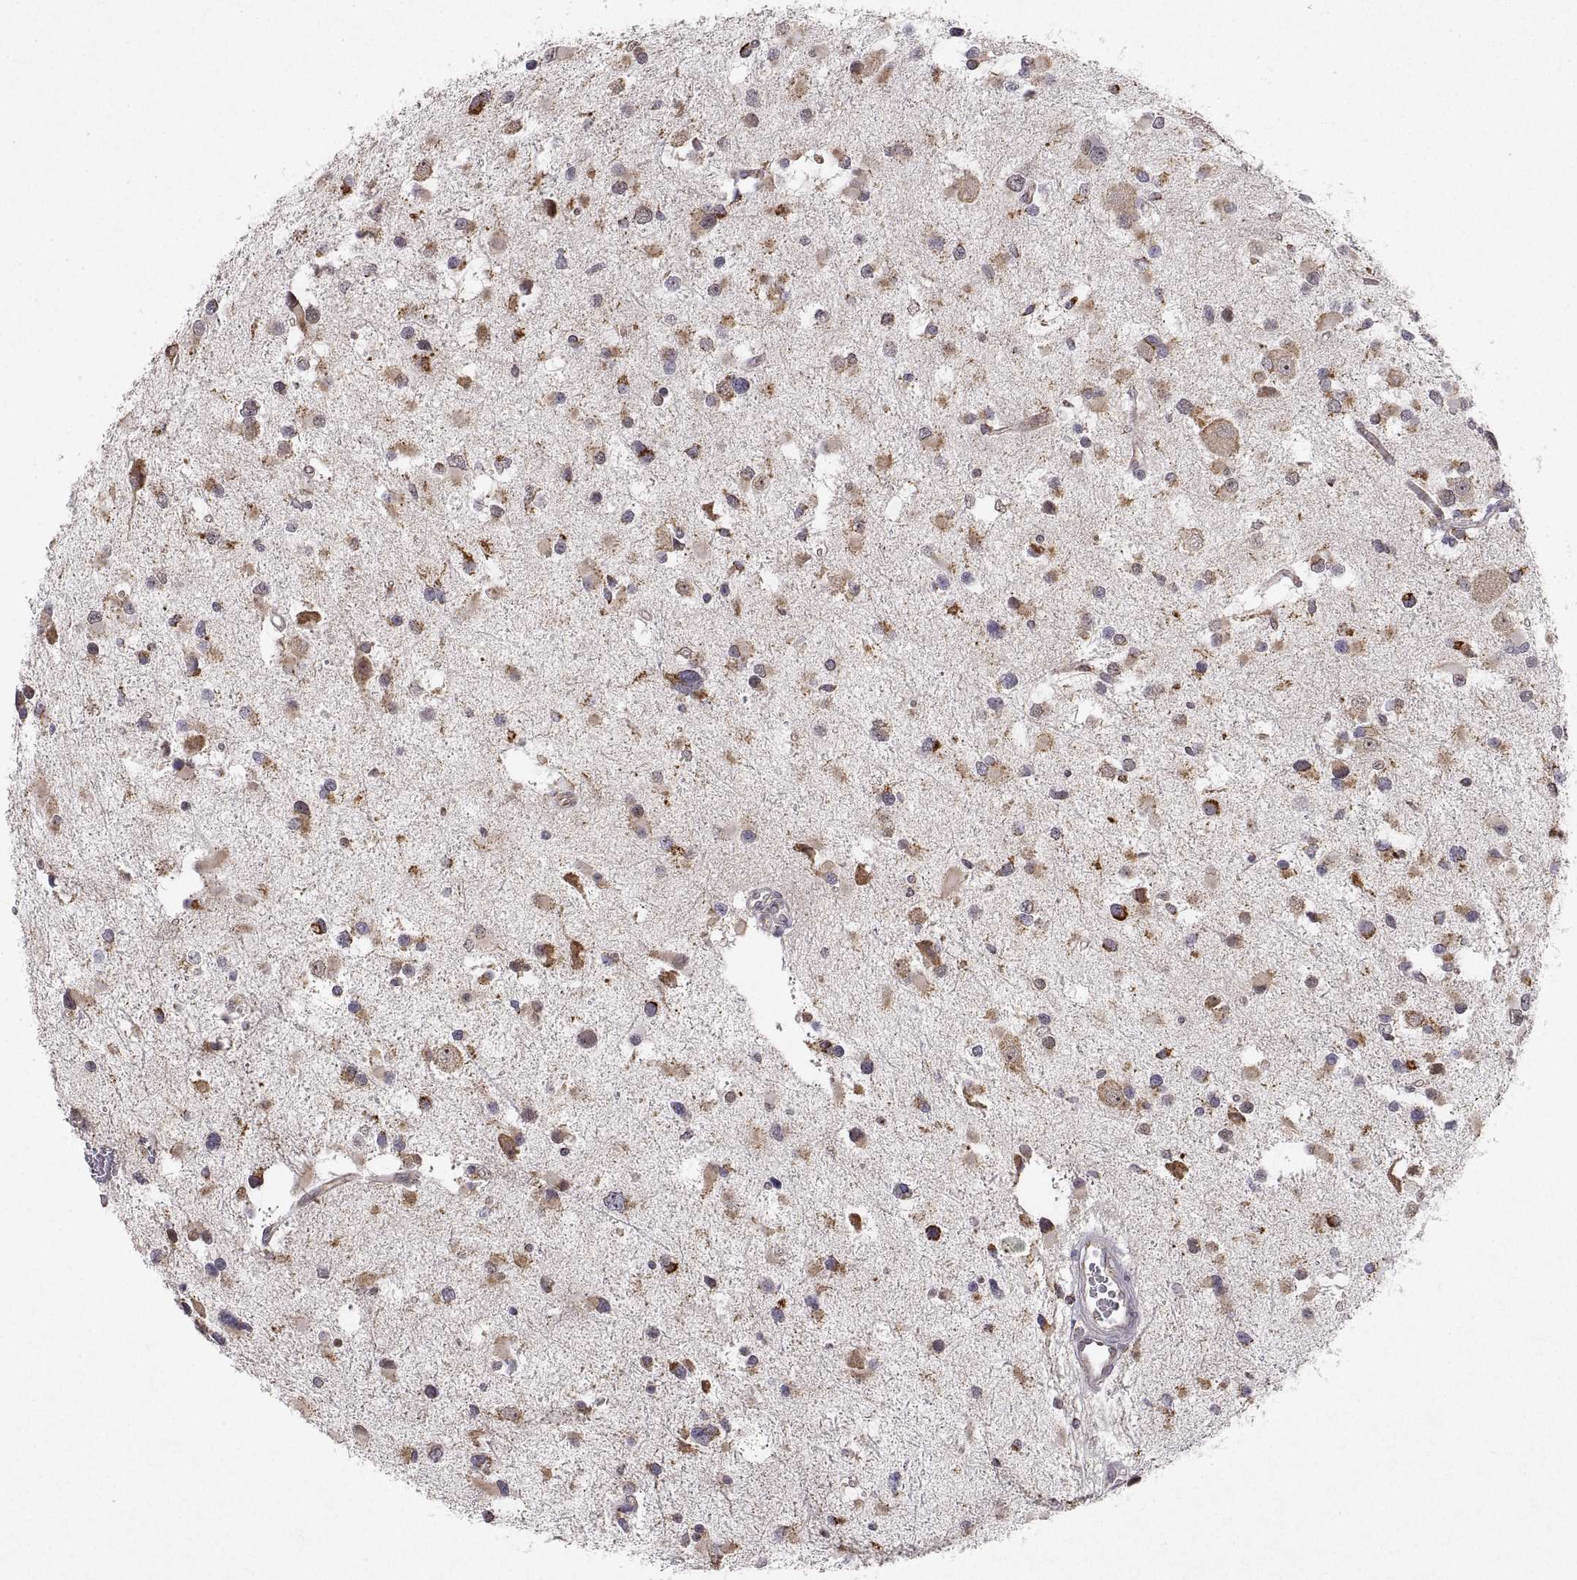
{"staining": {"intensity": "weak", "quantity": "25%-75%", "location": "cytoplasmic/membranous"}, "tissue": "glioma", "cell_type": "Tumor cells", "image_type": "cancer", "snomed": [{"axis": "morphology", "description": "Glioma, malignant, Low grade"}, {"axis": "topography", "description": "Brain"}], "caption": "Immunohistochemistry (IHC) (DAB) staining of human low-grade glioma (malignant) shows weak cytoplasmic/membranous protein staining in about 25%-75% of tumor cells.", "gene": "MANBAL", "patient": {"sex": "female", "age": 32}}